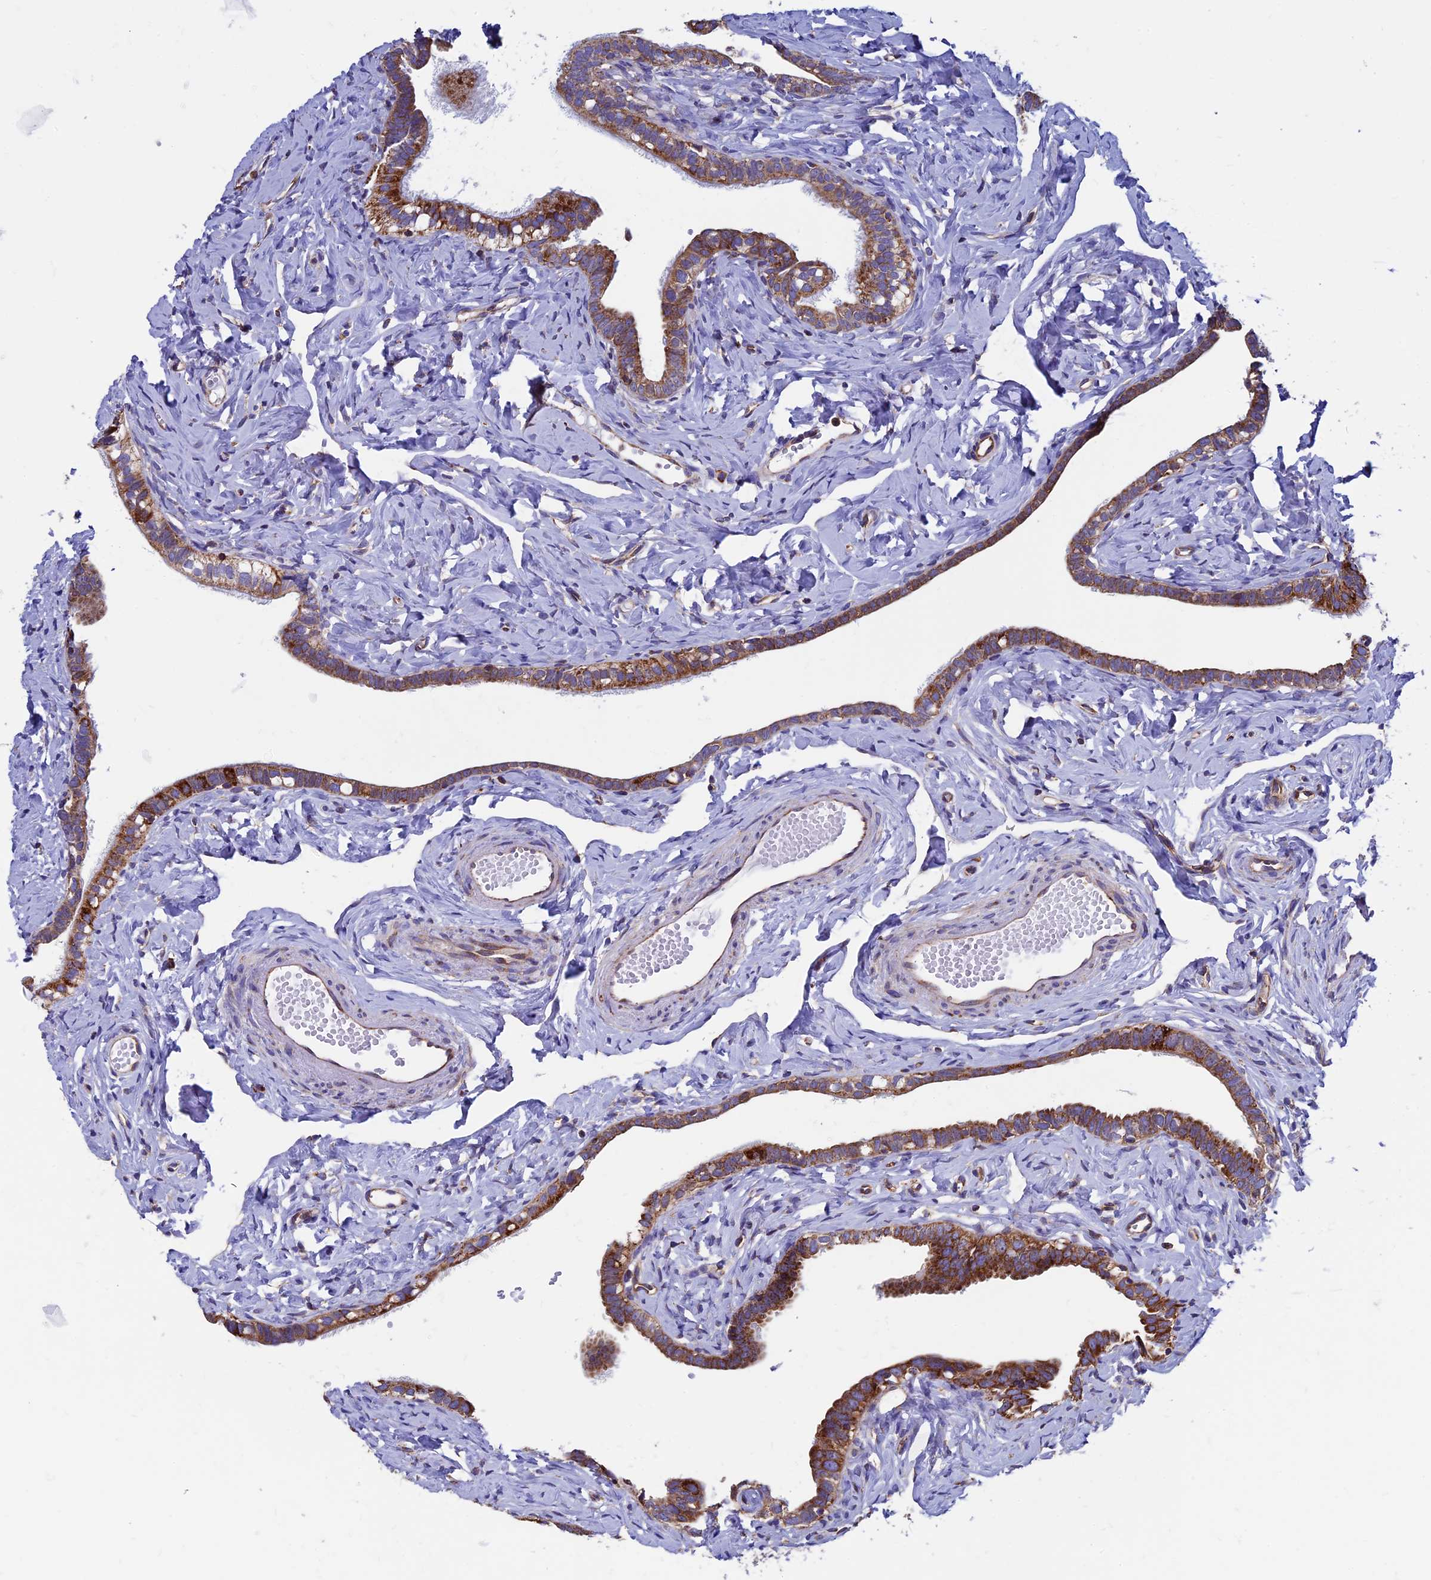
{"staining": {"intensity": "moderate", "quantity": ">75%", "location": "cytoplasmic/membranous"}, "tissue": "fallopian tube", "cell_type": "Glandular cells", "image_type": "normal", "snomed": [{"axis": "morphology", "description": "Normal tissue, NOS"}, {"axis": "topography", "description": "Fallopian tube"}], "caption": "Immunohistochemistry of unremarkable fallopian tube exhibits medium levels of moderate cytoplasmic/membranous expression in about >75% of glandular cells. The staining is performed using DAB (3,3'-diaminobenzidine) brown chromogen to label protein expression. The nuclei are counter-stained blue using hematoxylin.", "gene": "SLC9A5", "patient": {"sex": "female", "age": 66}}